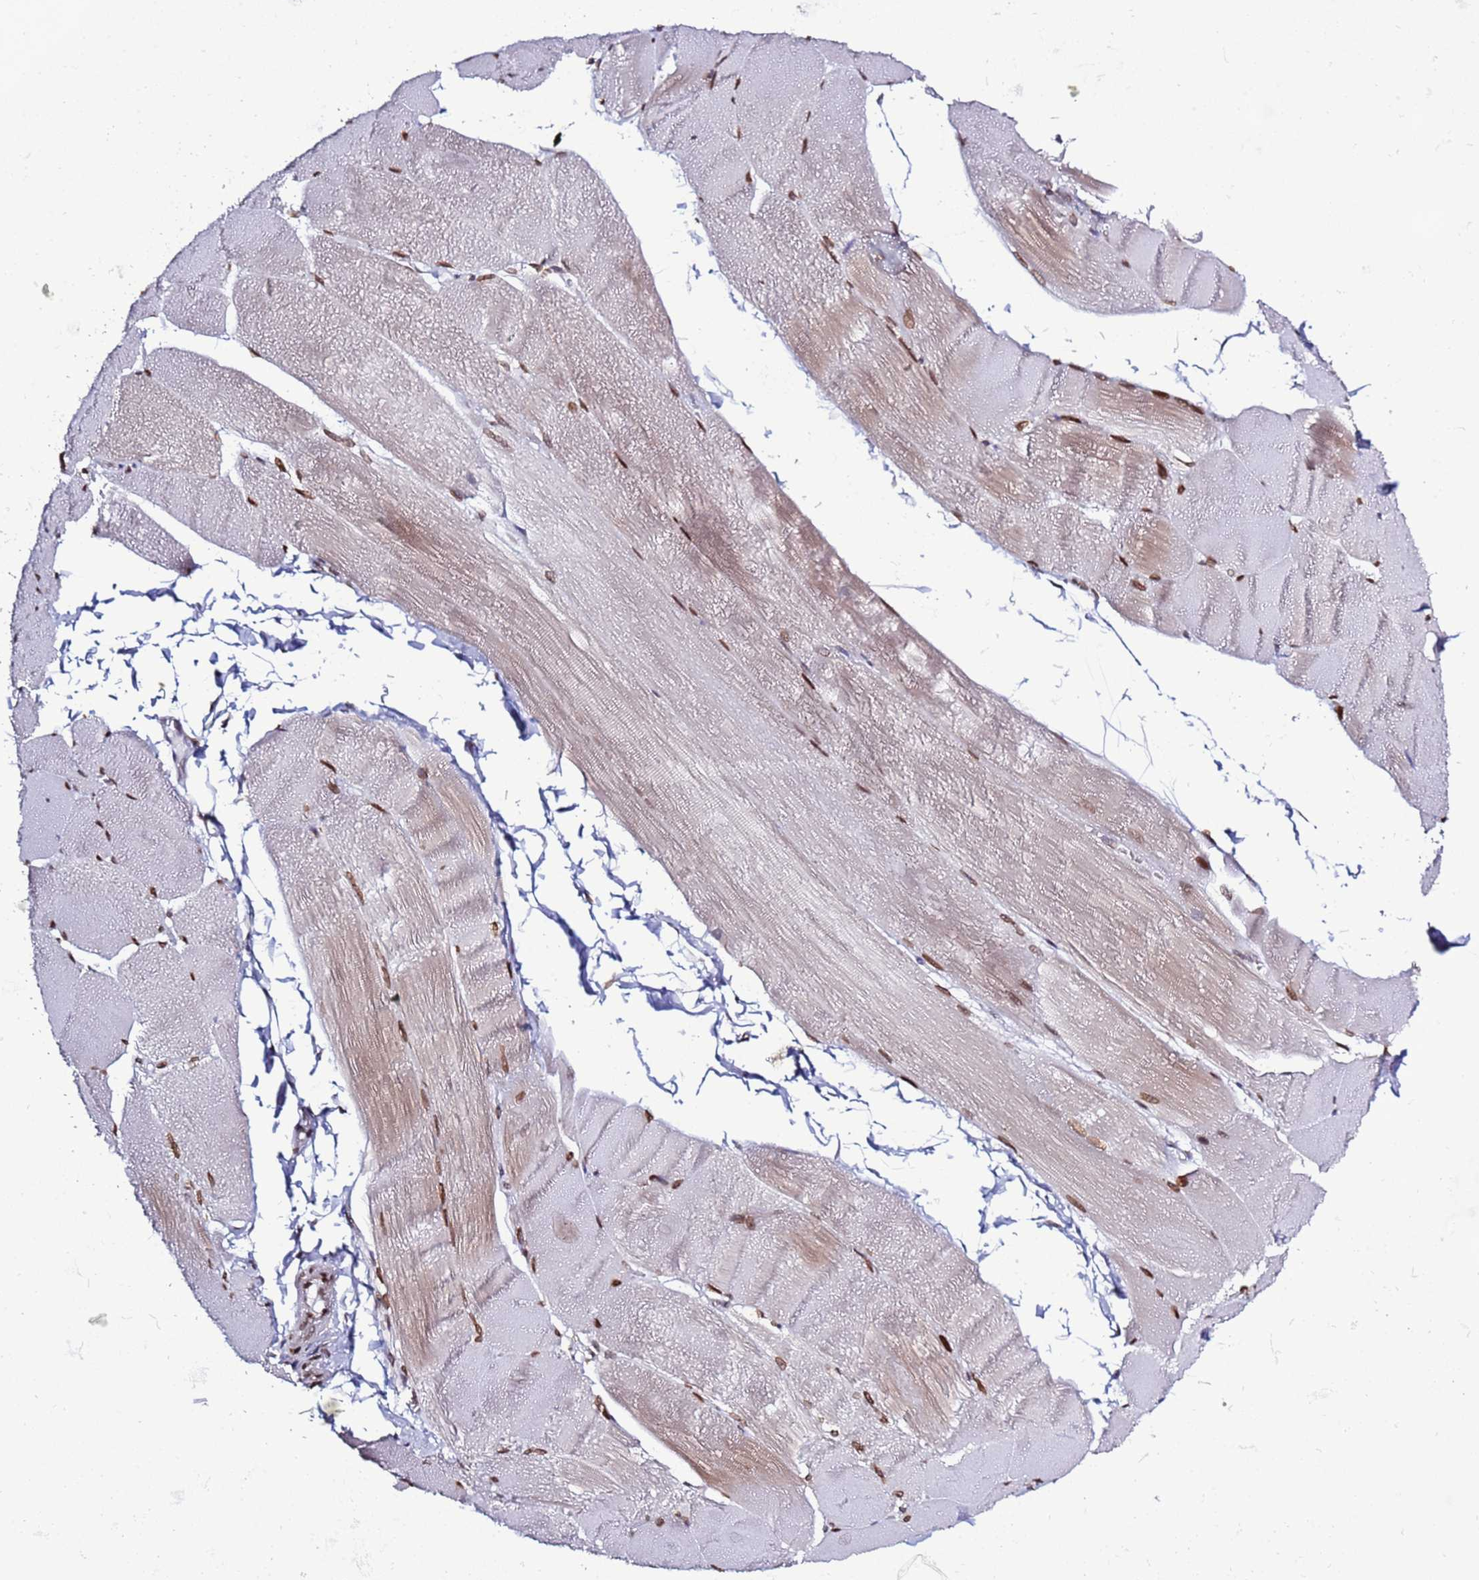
{"staining": {"intensity": "strong", "quantity": ">75%", "location": "nuclear"}, "tissue": "skeletal muscle", "cell_type": "Myocytes", "image_type": "normal", "snomed": [{"axis": "morphology", "description": "Normal tissue, NOS"}, {"axis": "morphology", "description": "Basal cell carcinoma"}, {"axis": "topography", "description": "Skeletal muscle"}], "caption": "Immunohistochemistry (IHC) (DAB) staining of unremarkable human skeletal muscle demonstrates strong nuclear protein expression in approximately >75% of myocytes. (DAB IHC with brightfield microscopy, high magnification).", "gene": "TOR1AIP1", "patient": {"sex": "female", "age": 64}}